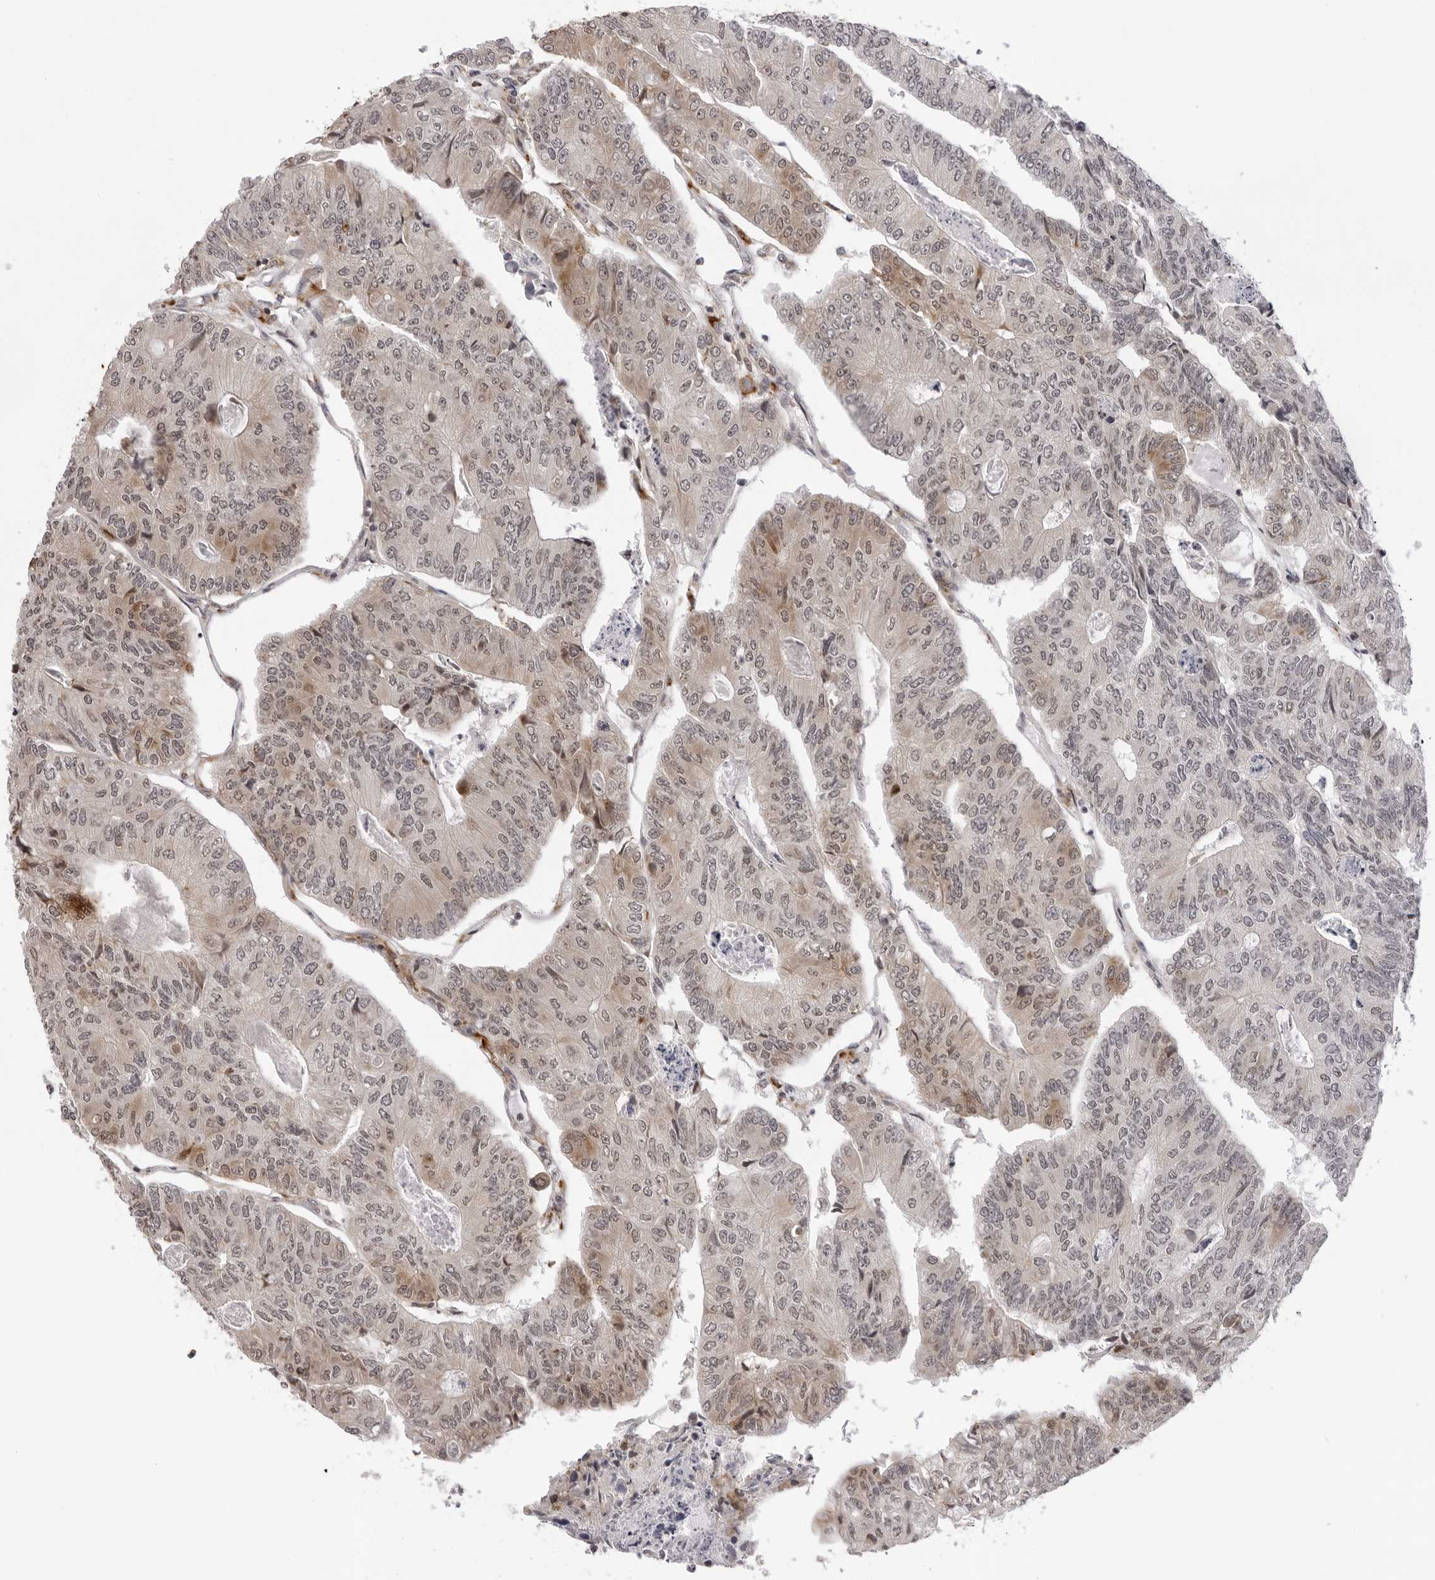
{"staining": {"intensity": "weak", "quantity": "25%-75%", "location": "cytoplasmic/membranous,nuclear"}, "tissue": "colorectal cancer", "cell_type": "Tumor cells", "image_type": "cancer", "snomed": [{"axis": "morphology", "description": "Adenocarcinoma, NOS"}, {"axis": "topography", "description": "Colon"}], "caption": "The image displays staining of adenocarcinoma (colorectal), revealing weak cytoplasmic/membranous and nuclear protein staining (brown color) within tumor cells.", "gene": "IL17RA", "patient": {"sex": "female", "age": 67}}